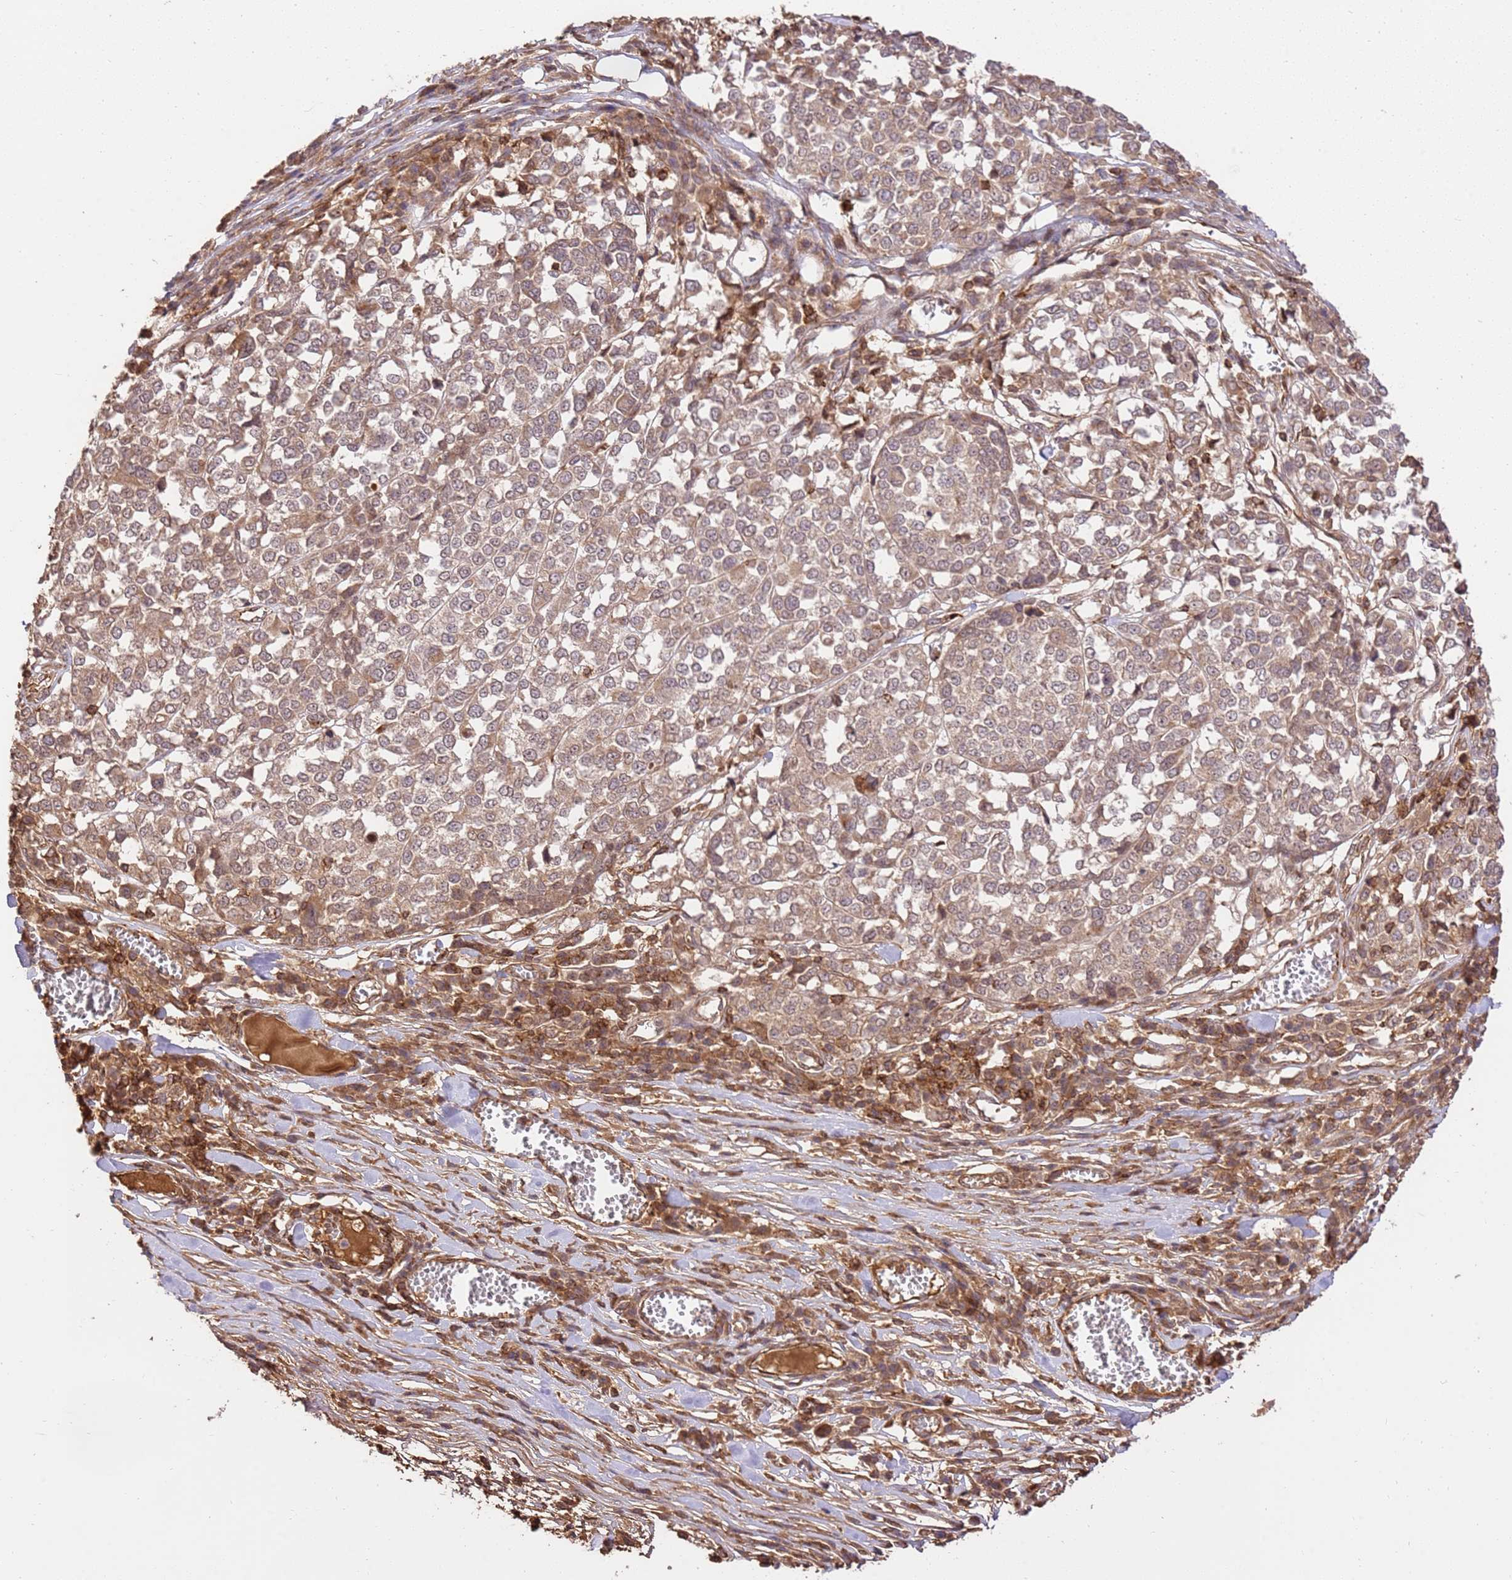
{"staining": {"intensity": "weak", "quantity": ">75%", "location": "cytoplasmic/membranous"}, "tissue": "melanoma", "cell_type": "Tumor cells", "image_type": "cancer", "snomed": [{"axis": "morphology", "description": "Malignant melanoma, Metastatic site"}, {"axis": "topography", "description": "Lymph node"}], "caption": "Malignant melanoma (metastatic site) was stained to show a protein in brown. There is low levels of weak cytoplasmic/membranous positivity in approximately >75% of tumor cells.", "gene": "KATNAL2", "patient": {"sex": "male", "age": 44}}